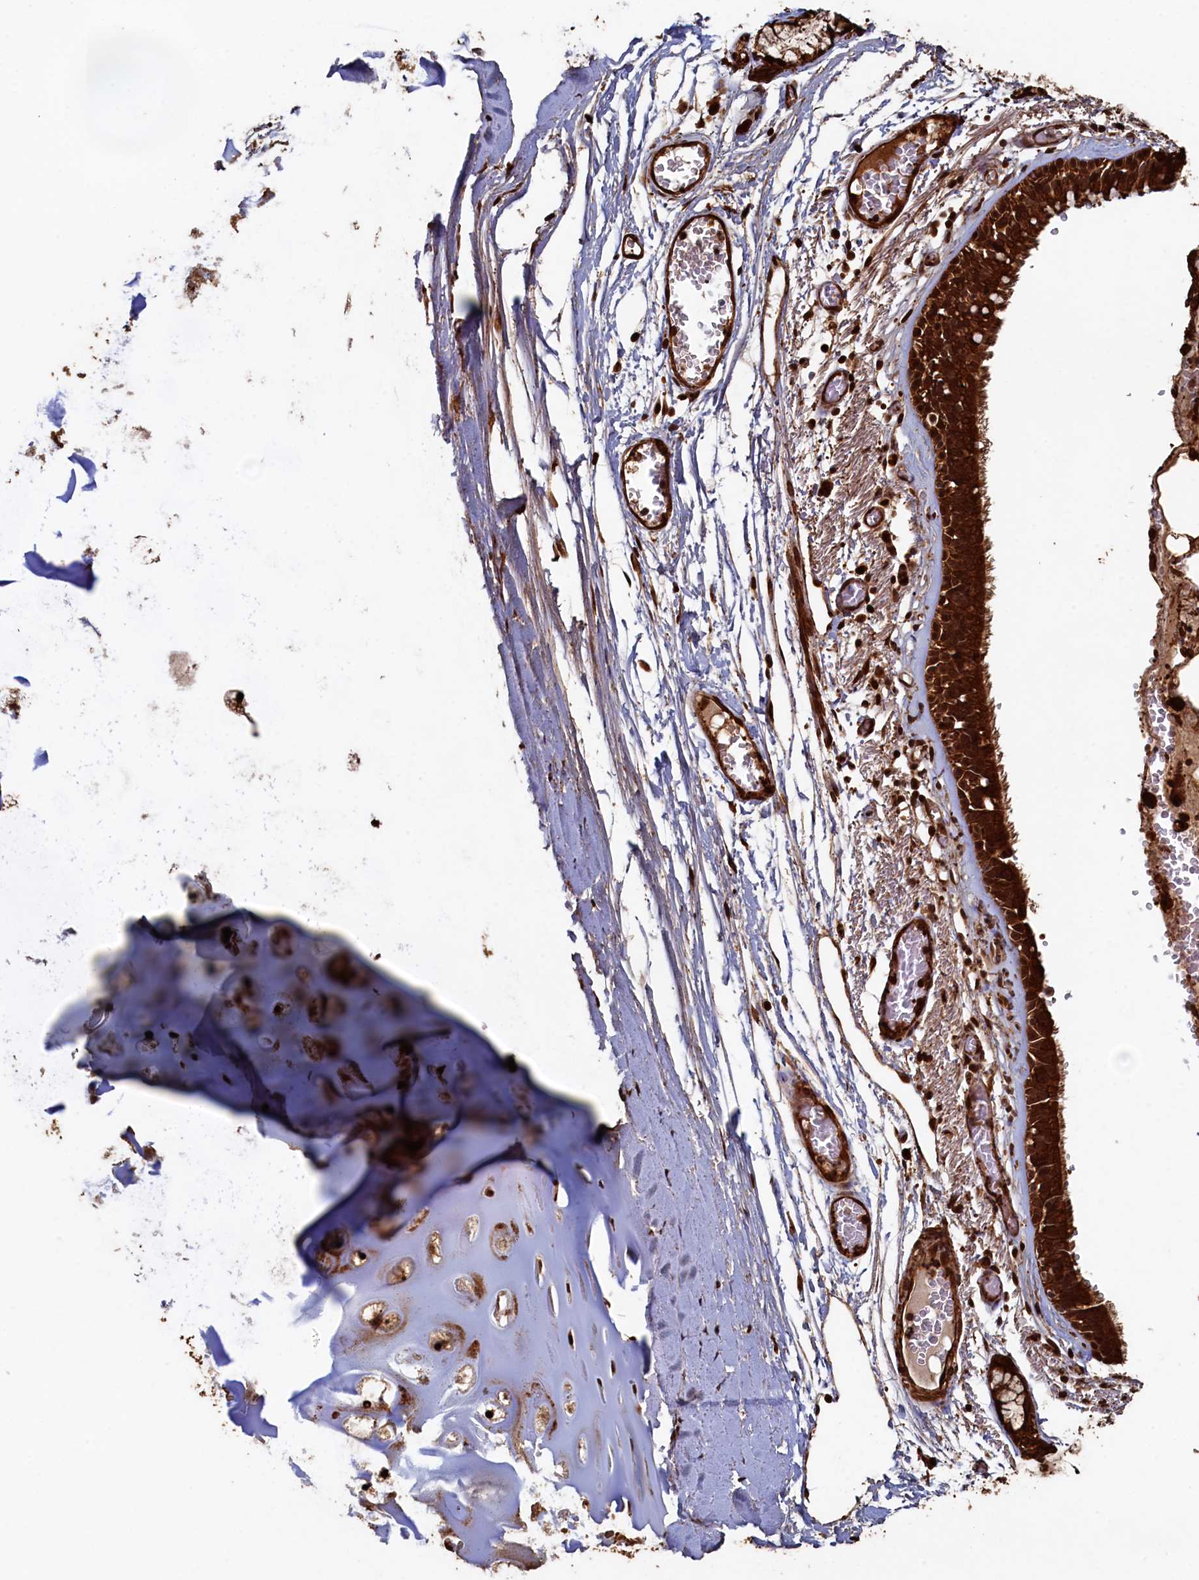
{"staining": {"intensity": "strong", "quantity": ">75%", "location": "cytoplasmic/membranous,nuclear"}, "tissue": "bronchus", "cell_type": "Respiratory epithelial cells", "image_type": "normal", "snomed": [{"axis": "morphology", "description": "Normal tissue, NOS"}, {"axis": "topography", "description": "Bronchus"}, {"axis": "topography", "description": "Lung"}], "caption": "A histopathology image showing strong cytoplasmic/membranous,nuclear positivity in approximately >75% of respiratory epithelial cells in normal bronchus, as visualized by brown immunohistochemical staining.", "gene": "PIGN", "patient": {"sex": "male", "age": 56}}